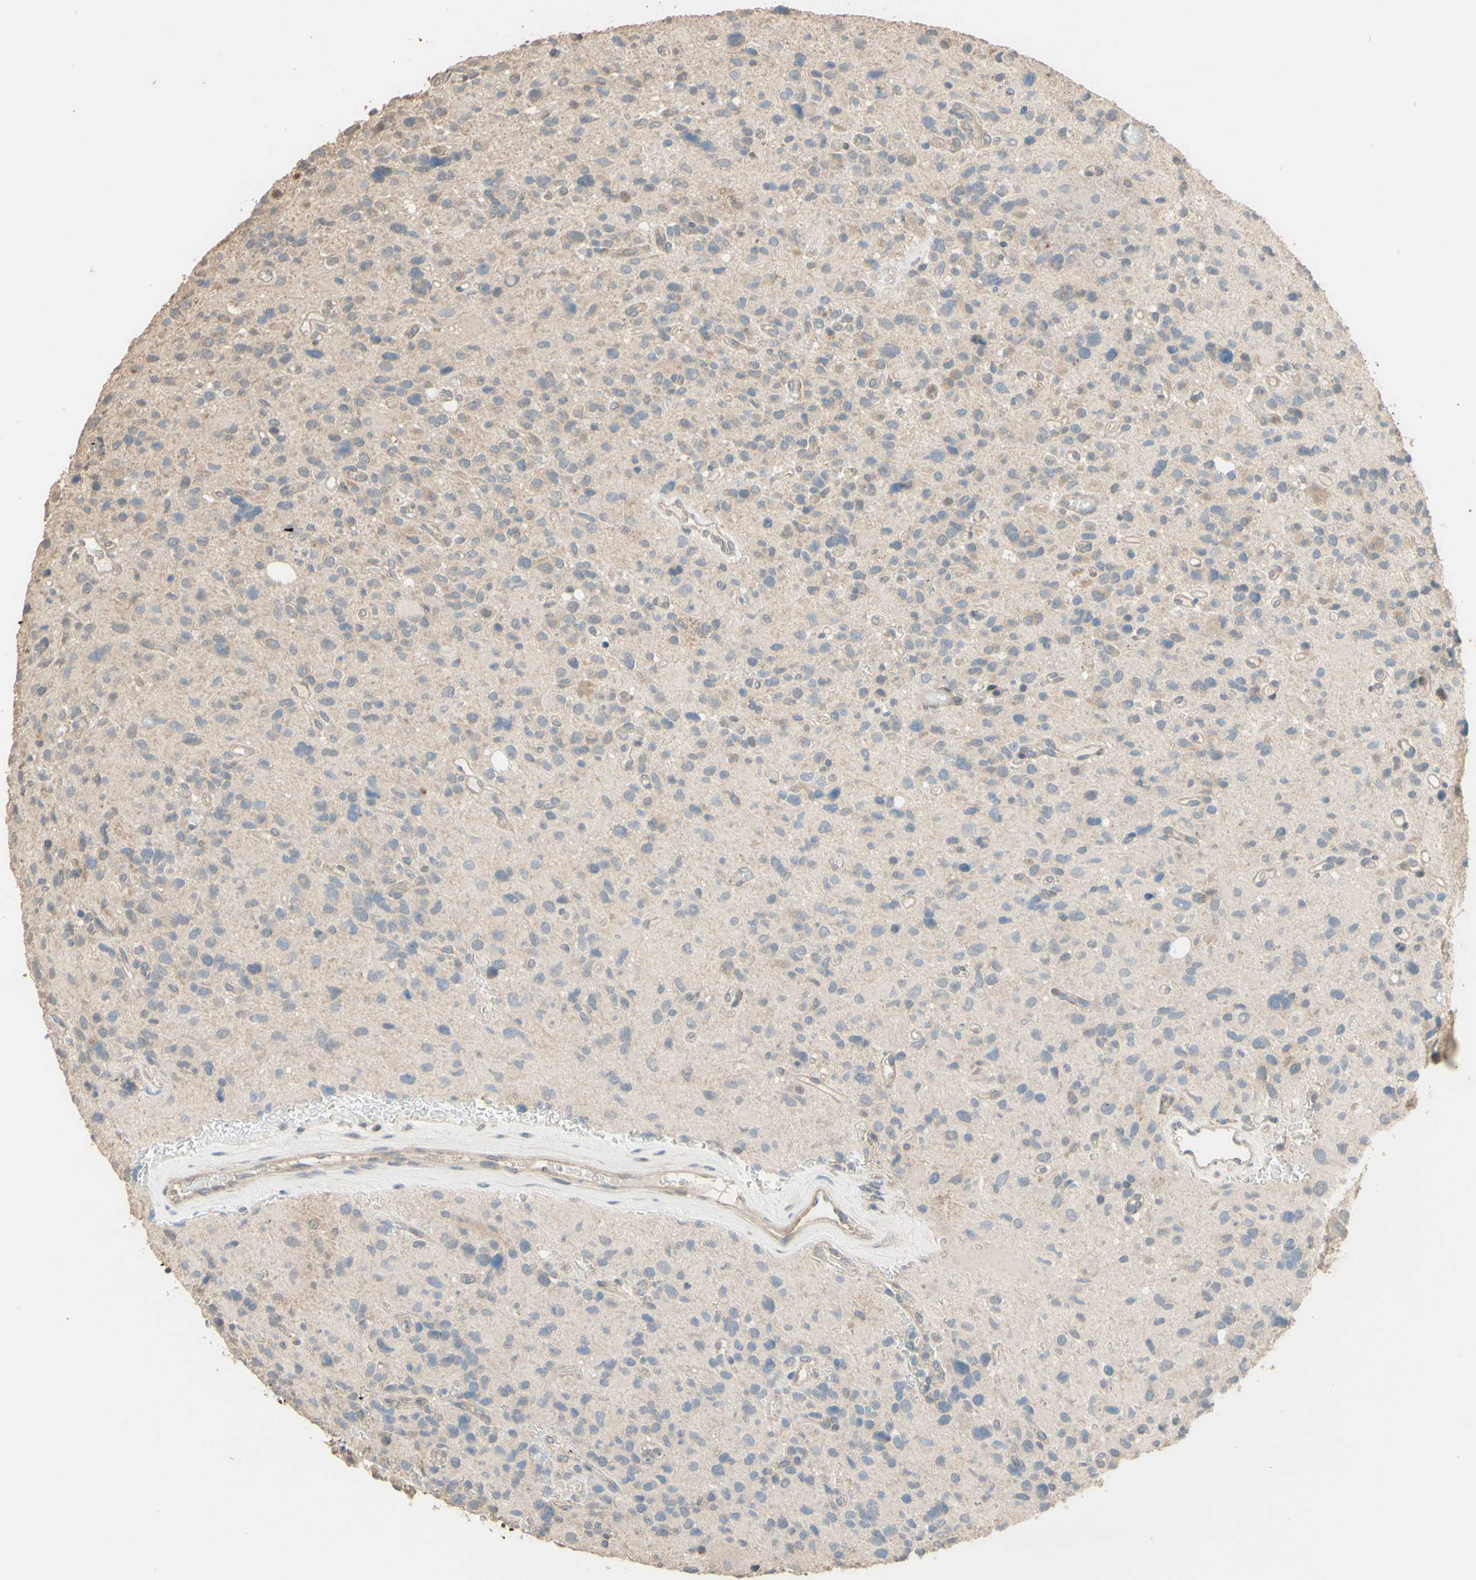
{"staining": {"intensity": "negative", "quantity": "none", "location": "none"}, "tissue": "glioma", "cell_type": "Tumor cells", "image_type": "cancer", "snomed": [{"axis": "morphology", "description": "Glioma, malignant, High grade"}, {"axis": "topography", "description": "Brain"}], "caption": "This micrograph is of high-grade glioma (malignant) stained with immunohistochemistry to label a protein in brown with the nuclei are counter-stained blue. There is no expression in tumor cells.", "gene": "SMIM19", "patient": {"sex": "male", "age": 48}}